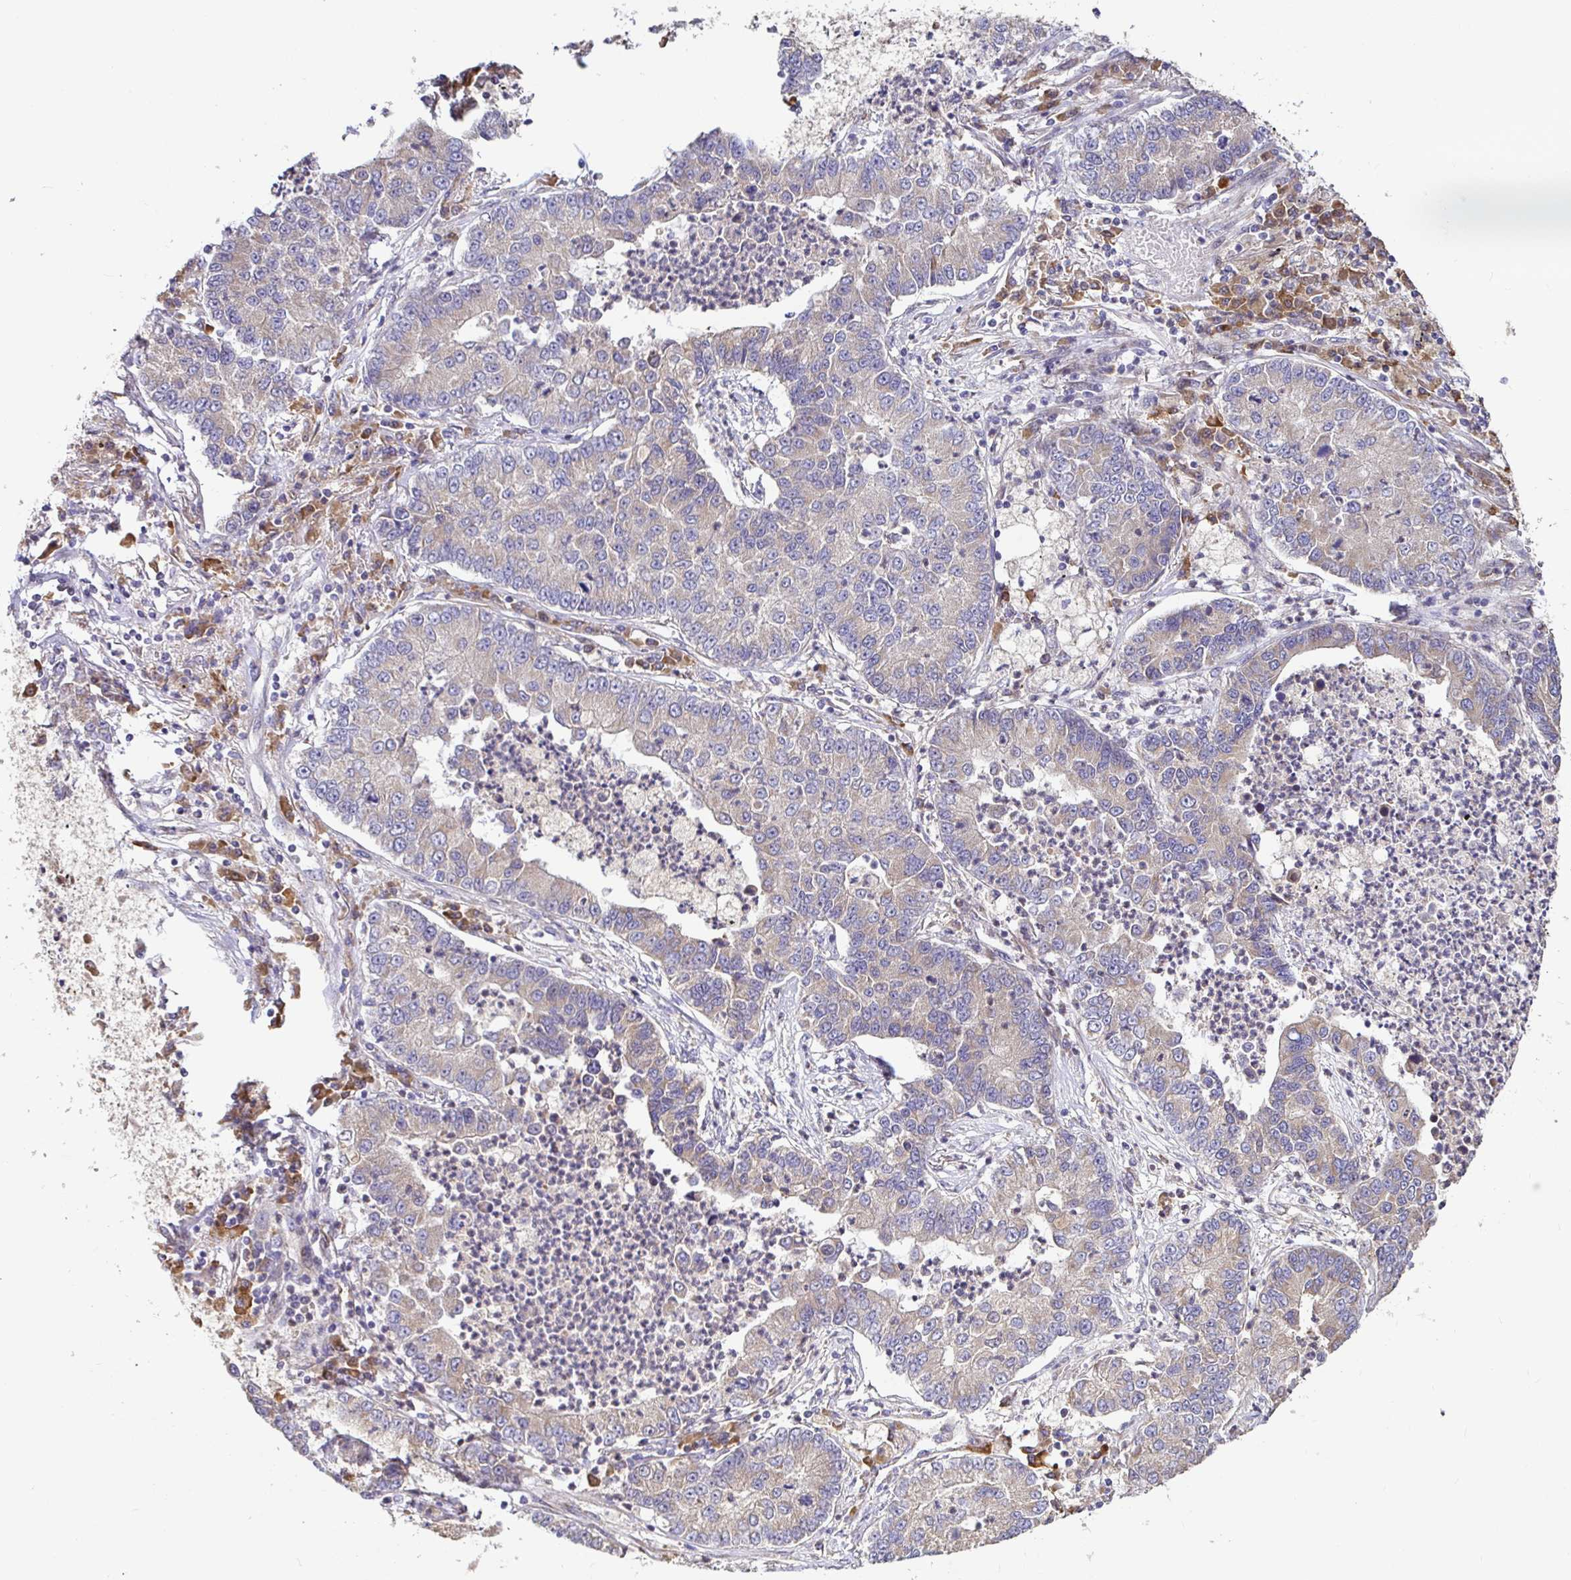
{"staining": {"intensity": "negative", "quantity": "none", "location": "none"}, "tissue": "lung cancer", "cell_type": "Tumor cells", "image_type": "cancer", "snomed": [{"axis": "morphology", "description": "Adenocarcinoma, NOS"}, {"axis": "topography", "description": "Lung"}], "caption": "This histopathology image is of lung cancer stained with immunohistochemistry to label a protein in brown with the nuclei are counter-stained blue. There is no staining in tumor cells.", "gene": "ELP1", "patient": {"sex": "female", "age": 57}}